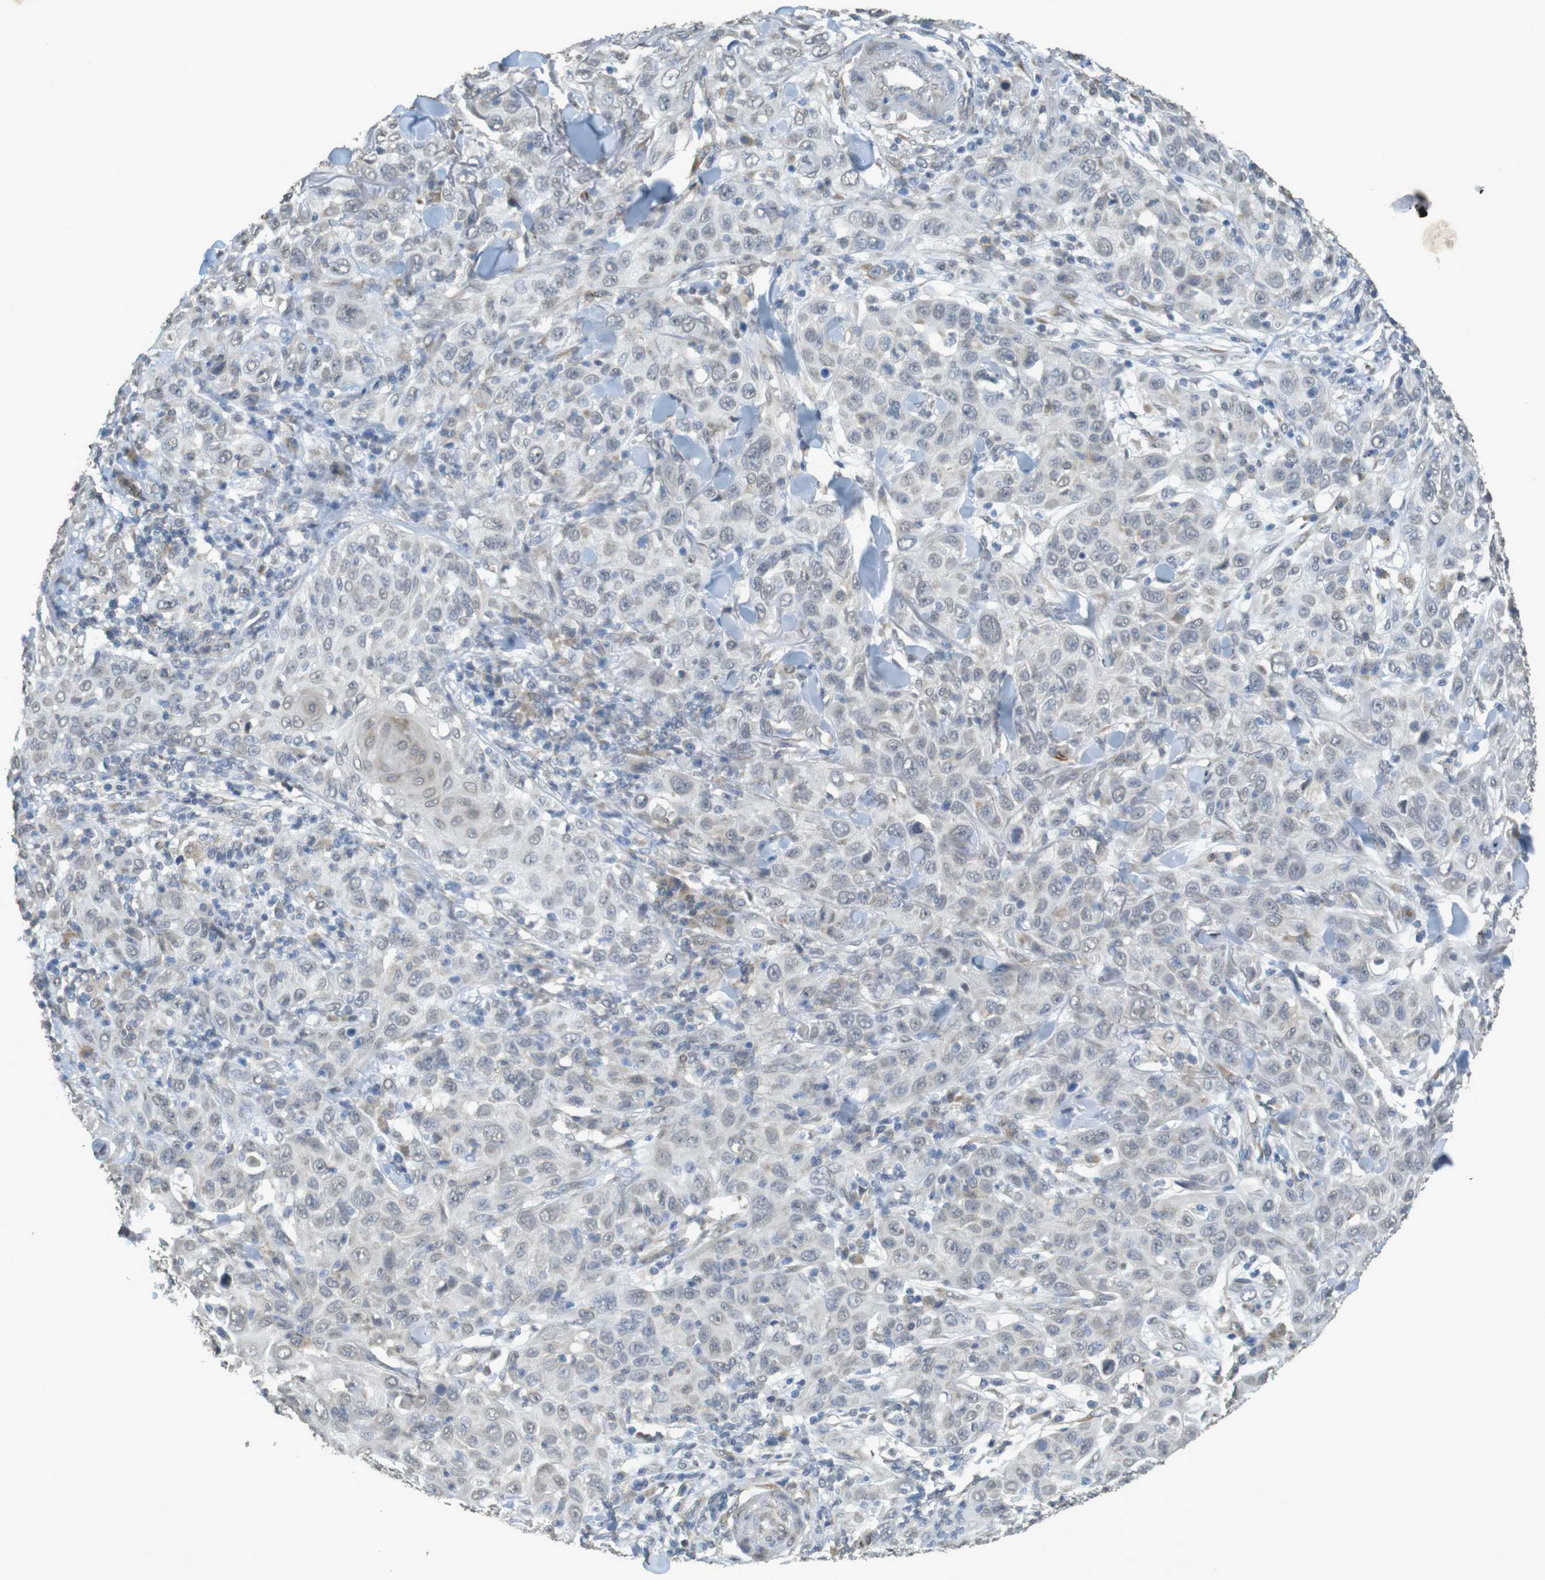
{"staining": {"intensity": "negative", "quantity": "none", "location": "none"}, "tissue": "skin cancer", "cell_type": "Tumor cells", "image_type": "cancer", "snomed": [{"axis": "morphology", "description": "Squamous cell carcinoma, NOS"}, {"axis": "topography", "description": "Skin"}], "caption": "There is no significant positivity in tumor cells of squamous cell carcinoma (skin).", "gene": "FZD10", "patient": {"sex": "female", "age": 88}}